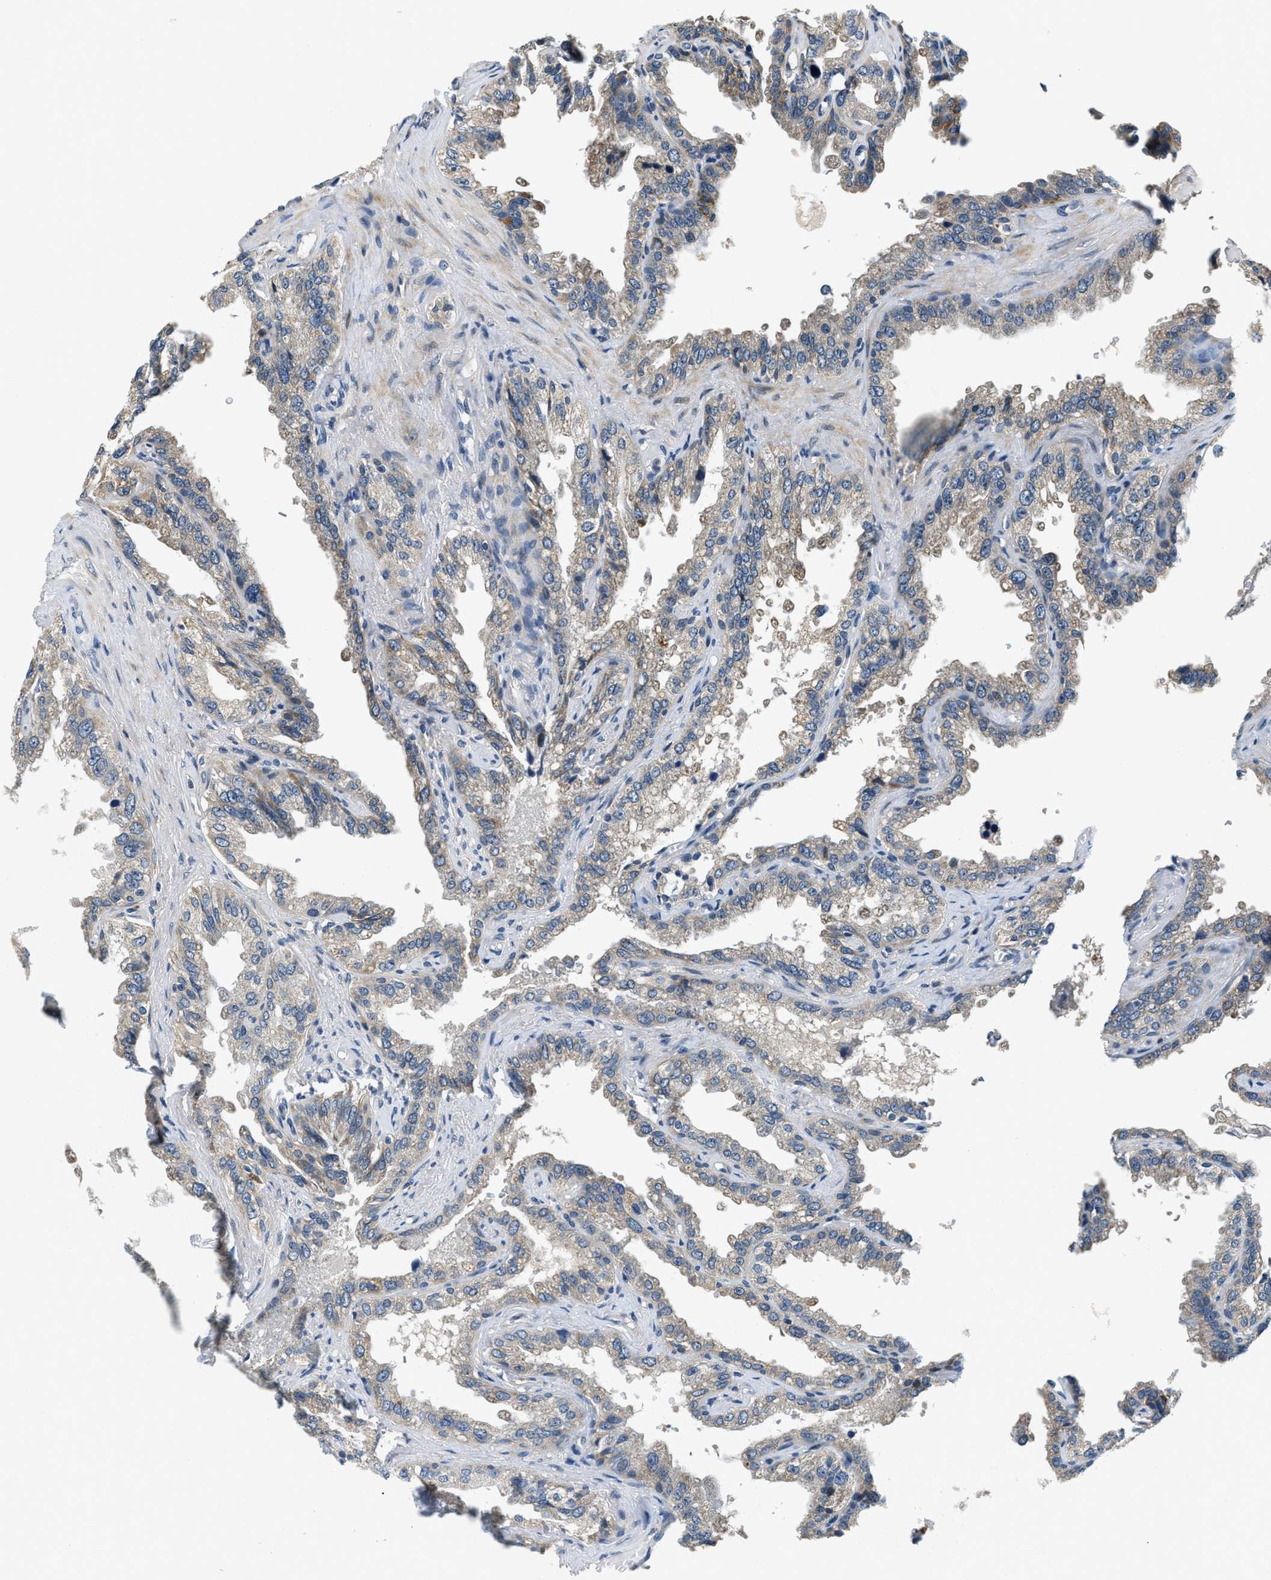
{"staining": {"intensity": "negative", "quantity": "none", "location": "none"}, "tissue": "seminal vesicle", "cell_type": "Glandular cells", "image_type": "normal", "snomed": [{"axis": "morphology", "description": "Normal tissue, NOS"}, {"axis": "topography", "description": "Seminal veicle"}], "caption": "An immunohistochemistry micrograph of unremarkable seminal vesicle is shown. There is no staining in glandular cells of seminal vesicle.", "gene": "YAE1", "patient": {"sex": "male", "age": 68}}